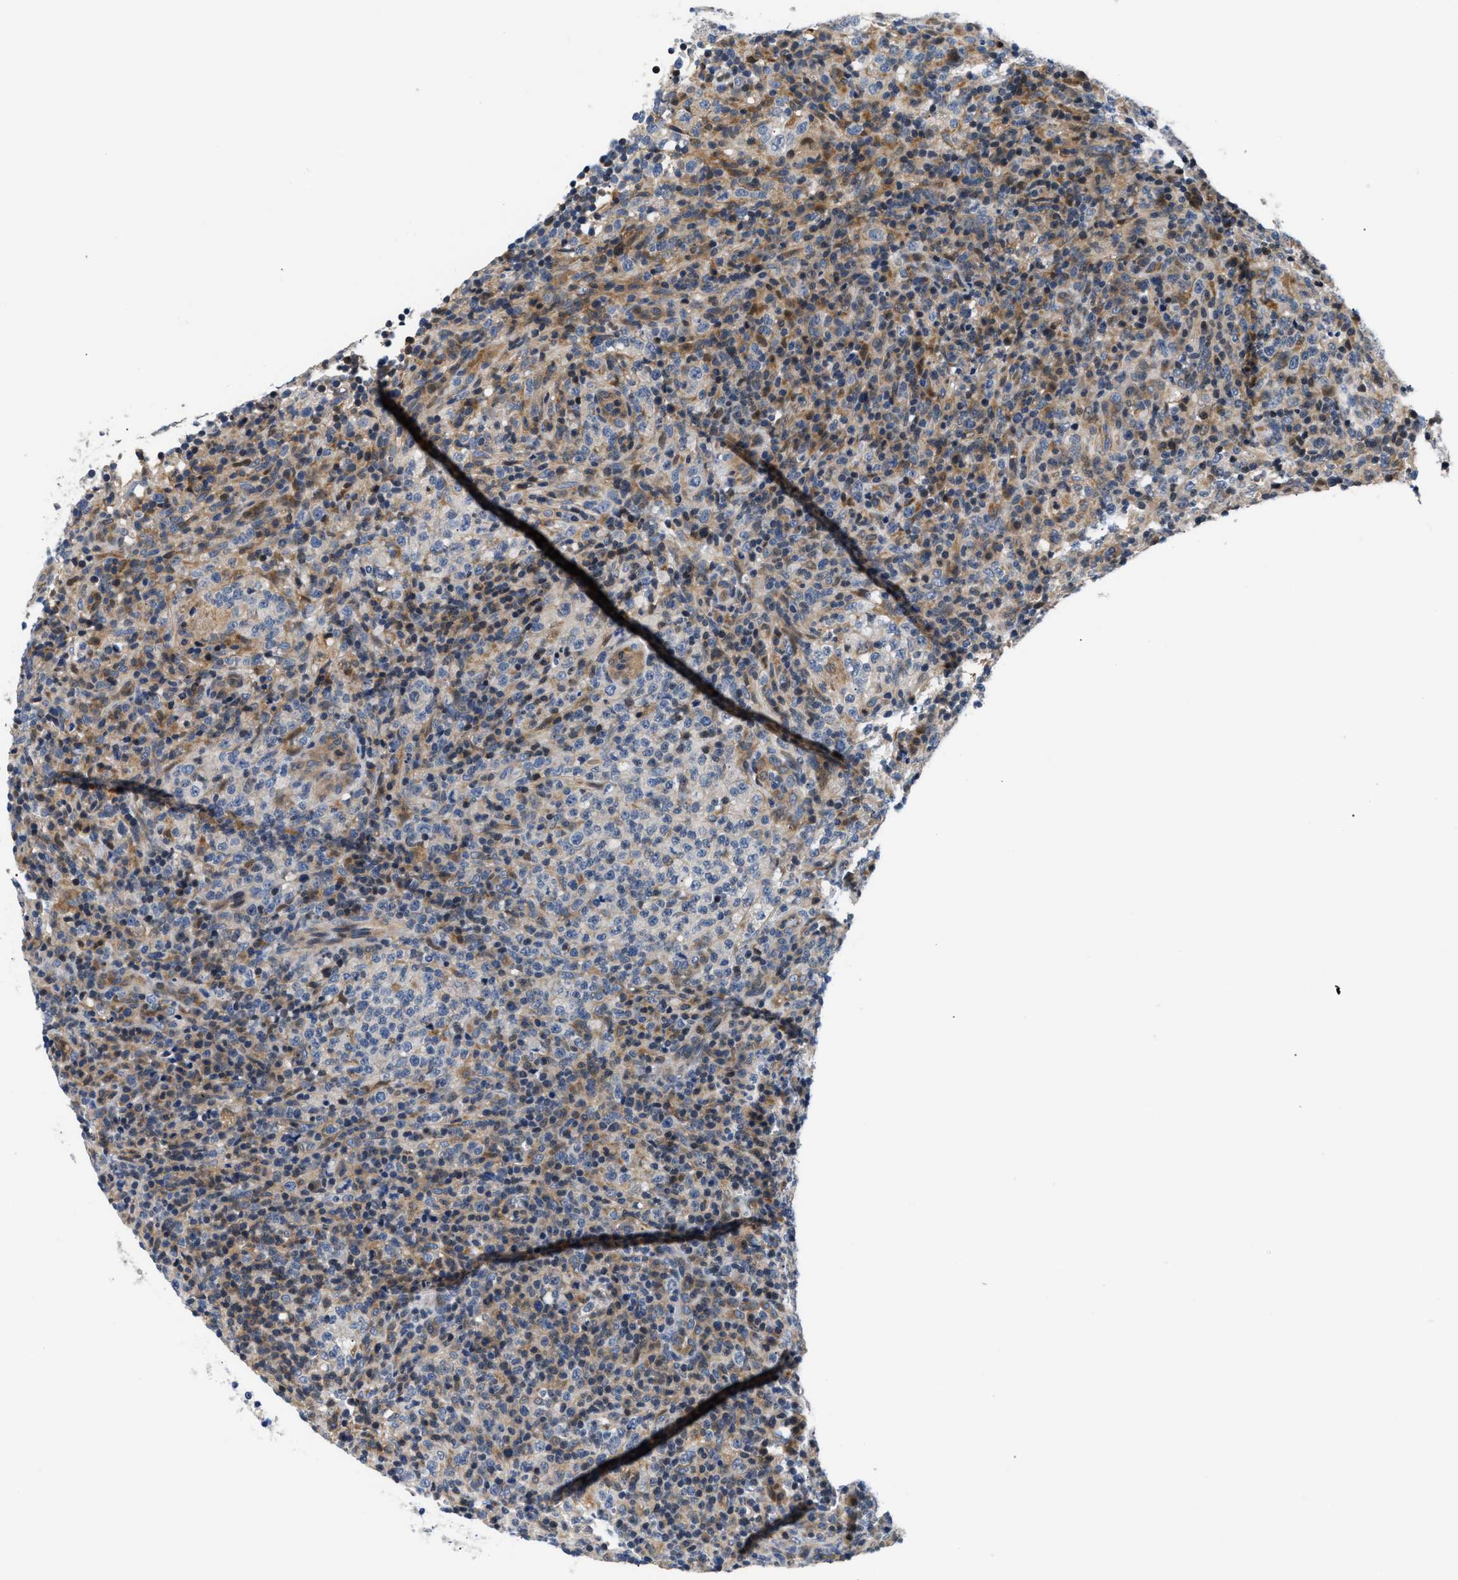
{"staining": {"intensity": "weak", "quantity": "<25%", "location": "cytoplasmic/membranous"}, "tissue": "lymphoma", "cell_type": "Tumor cells", "image_type": "cancer", "snomed": [{"axis": "morphology", "description": "Malignant lymphoma, non-Hodgkin's type, High grade"}, {"axis": "topography", "description": "Lymph node"}], "caption": "A photomicrograph of human lymphoma is negative for staining in tumor cells.", "gene": "TNIP2", "patient": {"sex": "female", "age": 76}}